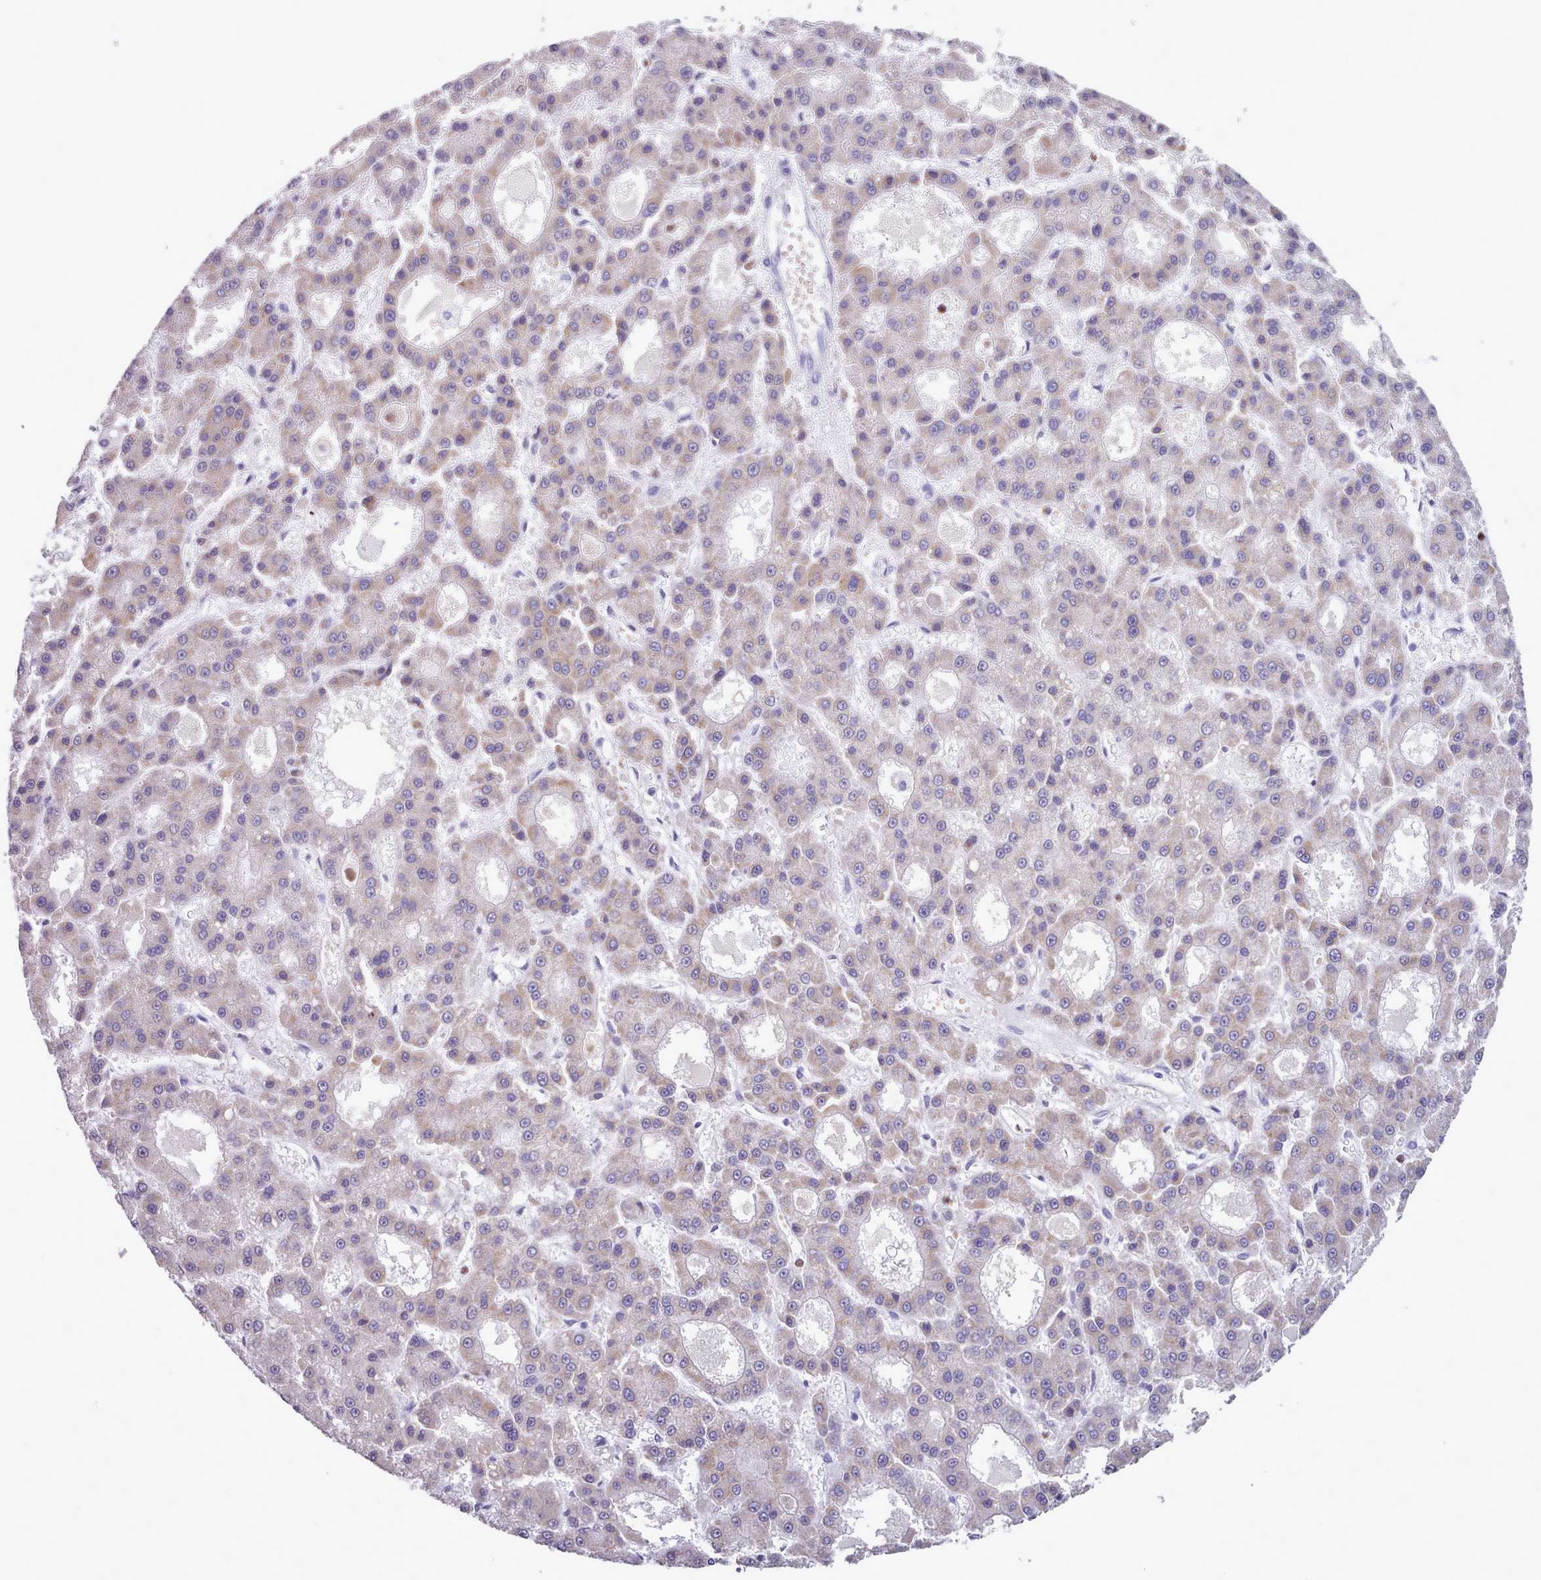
{"staining": {"intensity": "weak", "quantity": "25%-75%", "location": "cytoplasmic/membranous"}, "tissue": "liver cancer", "cell_type": "Tumor cells", "image_type": "cancer", "snomed": [{"axis": "morphology", "description": "Carcinoma, Hepatocellular, NOS"}, {"axis": "topography", "description": "Liver"}], "caption": "Hepatocellular carcinoma (liver) was stained to show a protein in brown. There is low levels of weak cytoplasmic/membranous expression in about 25%-75% of tumor cells.", "gene": "KCTD16", "patient": {"sex": "male", "age": 70}}